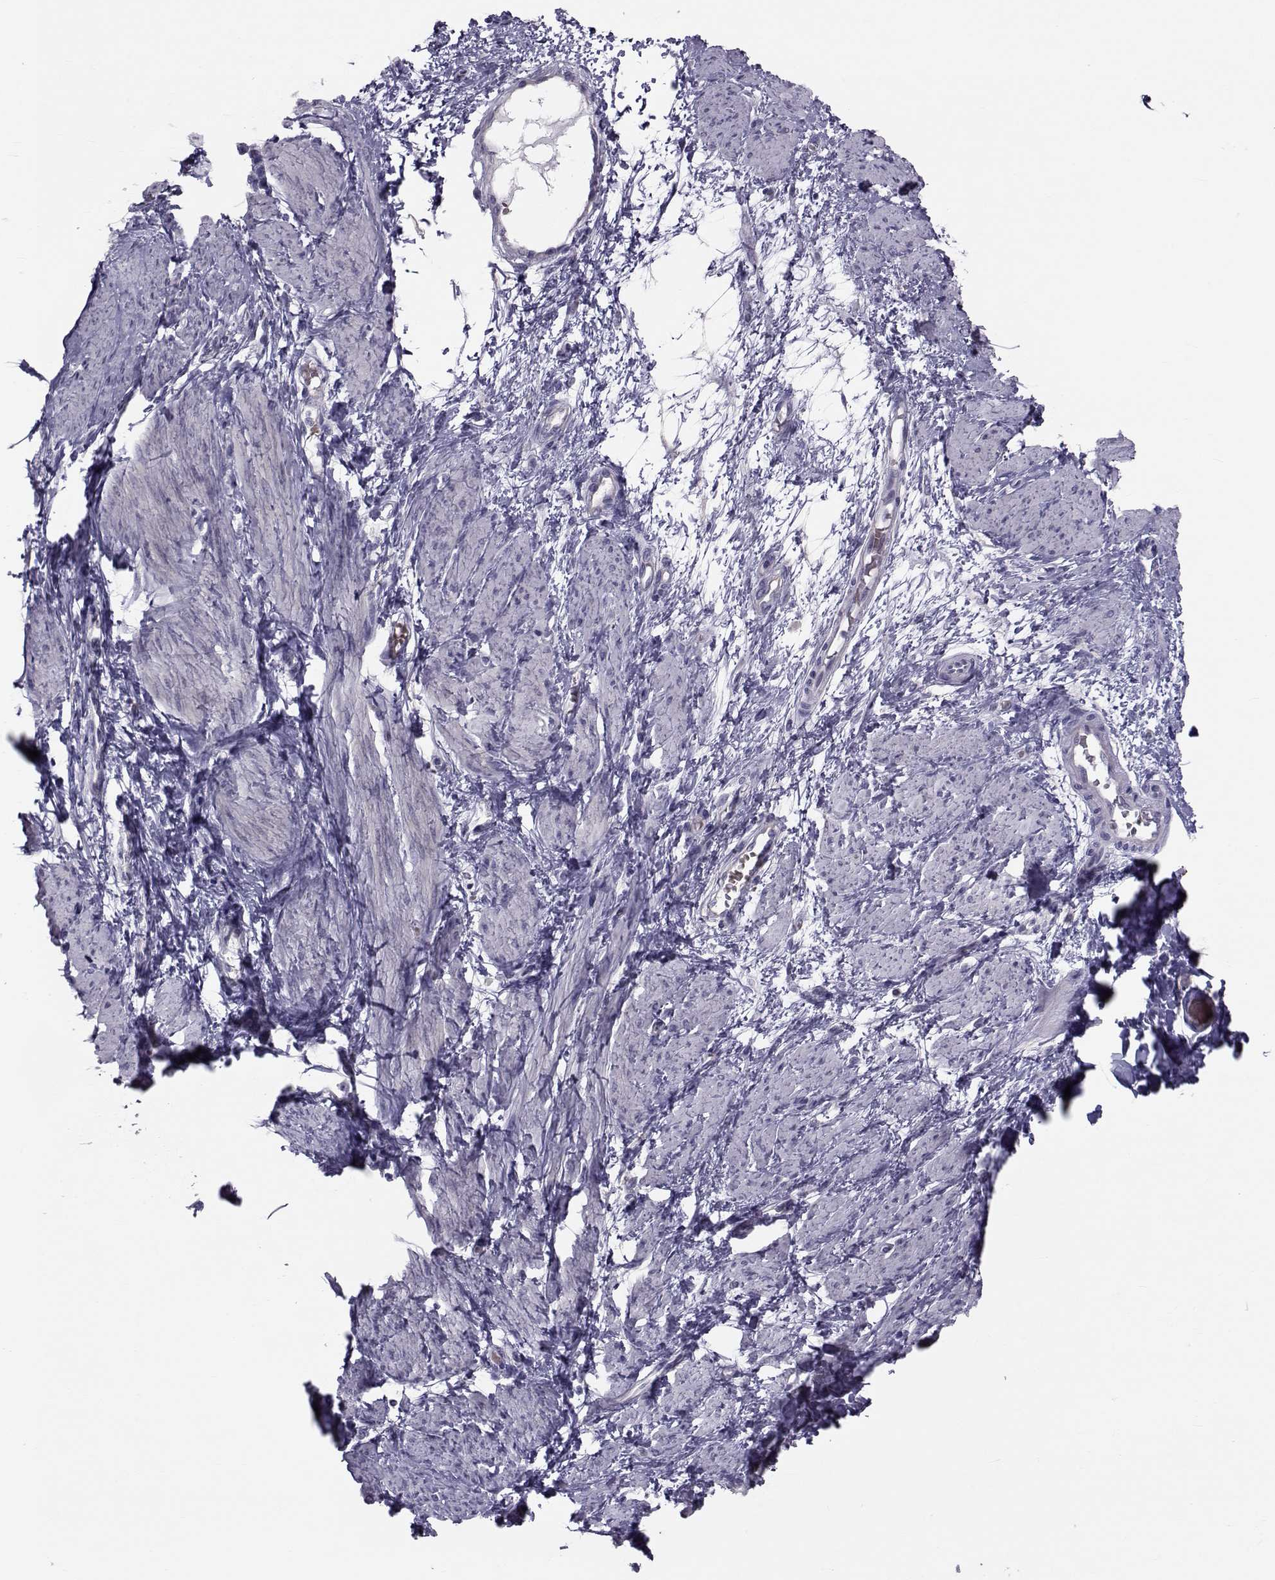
{"staining": {"intensity": "negative", "quantity": "none", "location": "none"}, "tissue": "smooth muscle", "cell_type": "Smooth muscle cells", "image_type": "normal", "snomed": [{"axis": "morphology", "description": "Normal tissue, NOS"}, {"axis": "topography", "description": "Smooth muscle"}, {"axis": "topography", "description": "Uterus"}], "caption": "Smooth muscle cells are negative for protein expression in normal human smooth muscle. The staining is performed using DAB (3,3'-diaminobenzidine) brown chromogen with nuclei counter-stained in using hematoxylin.", "gene": "GARIN3", "patient": {"sex": "female", "age": 39}}